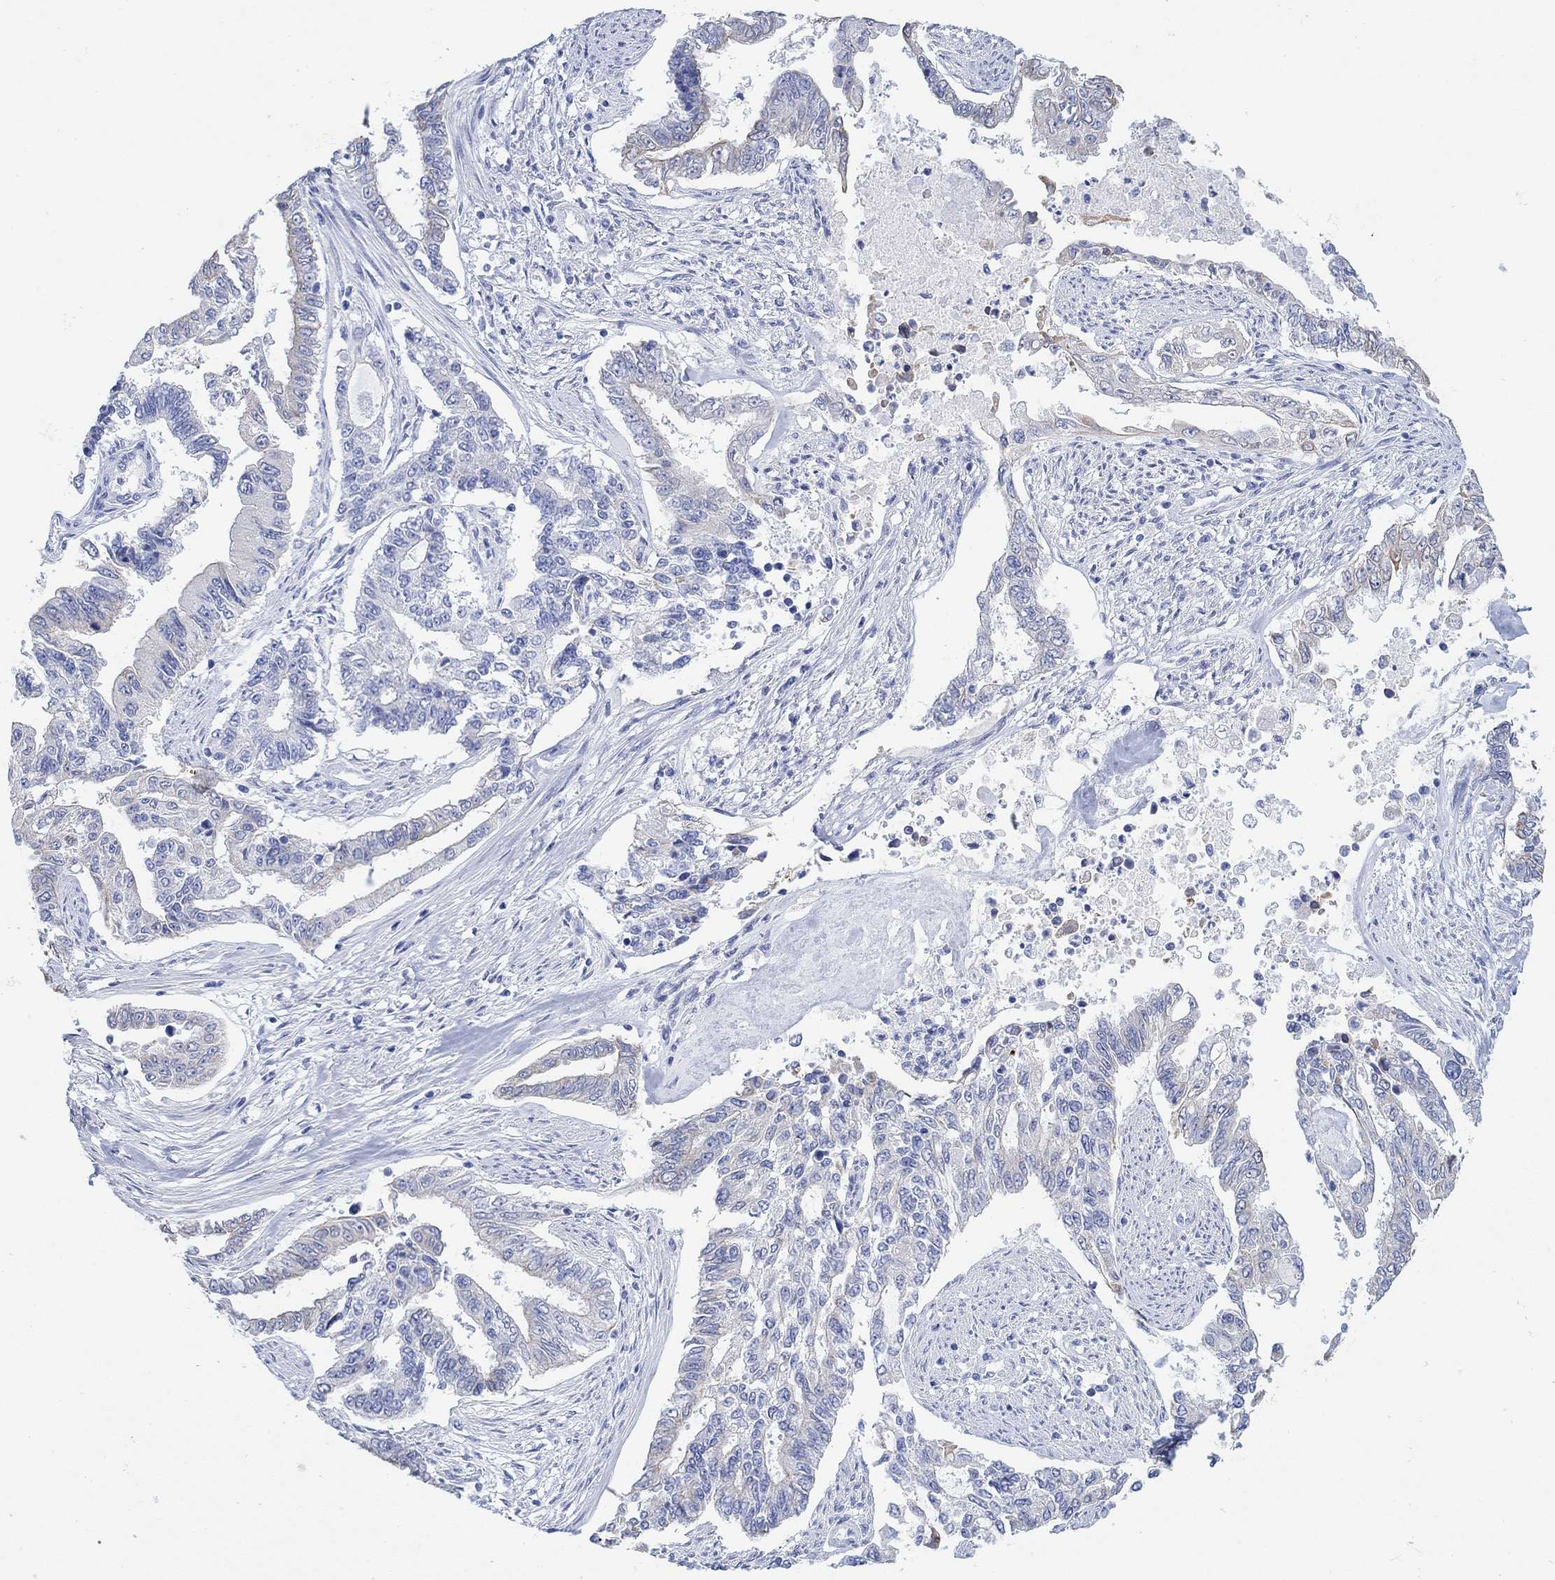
{"staining": {"intensity": "negative", "quantity": "none", "location": "none"}, "tissue": "endometrial cancer", "cell_type": "Tumor cells", "image_type": "cancer", "snomed": [{"axis": "morphology", "description": "Adenocarcinoma, NOS"}, {"axis": "topography", "description": "Uterus"}], "caption": "Protein analysis of endometrial cancer (adenocarcinoma) reveals no significant expression in tumor cells.", "gene": "AK8", "patient": {"sex": "female", "age": 59}}